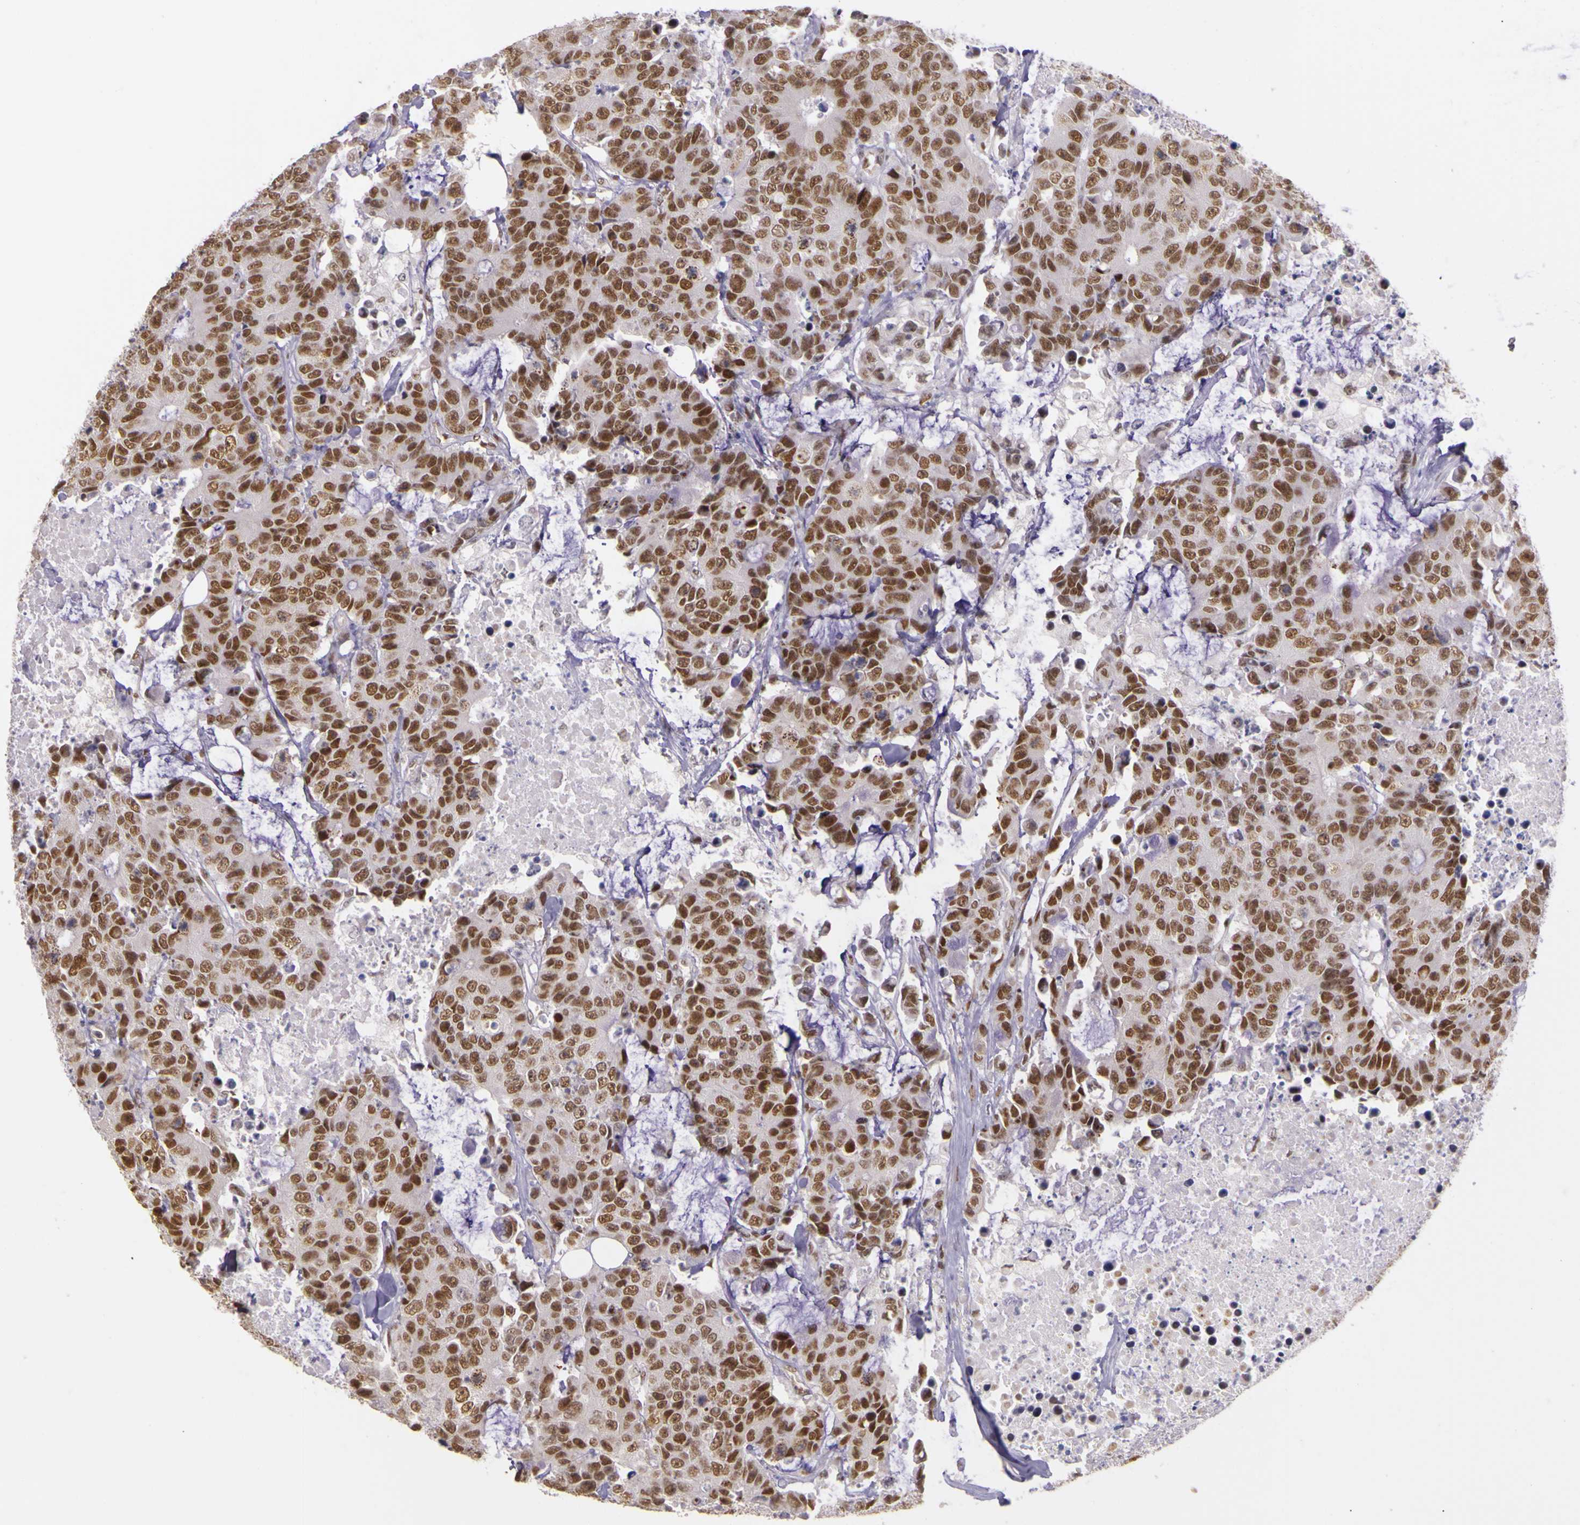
{"staining": {"intensity": "moderate", "quantity": ">75%", "location": "nuclear"}, "tissue": "colorectal cancer", "cell_type": "Tumor cells", "image_type": "cancer", "snomed": [{"axis": "morphology", "description": "Adenocarcinoma, NOS"}, {"axis": "topography", "description": "Colon"}], "caption": "Immunohistochemistry staining of colorectal cancer, which exhibits medium levels of moderate nuclear expression in about >75% of tumor cells indicating moderate nuclear protein expression. The staining was performed using DAB (brown) for protein detection and nuclei were counterstained in hematoxylin (blue).", "gene": "WDR13", "patient": {"sex": "female", "age": 86}}